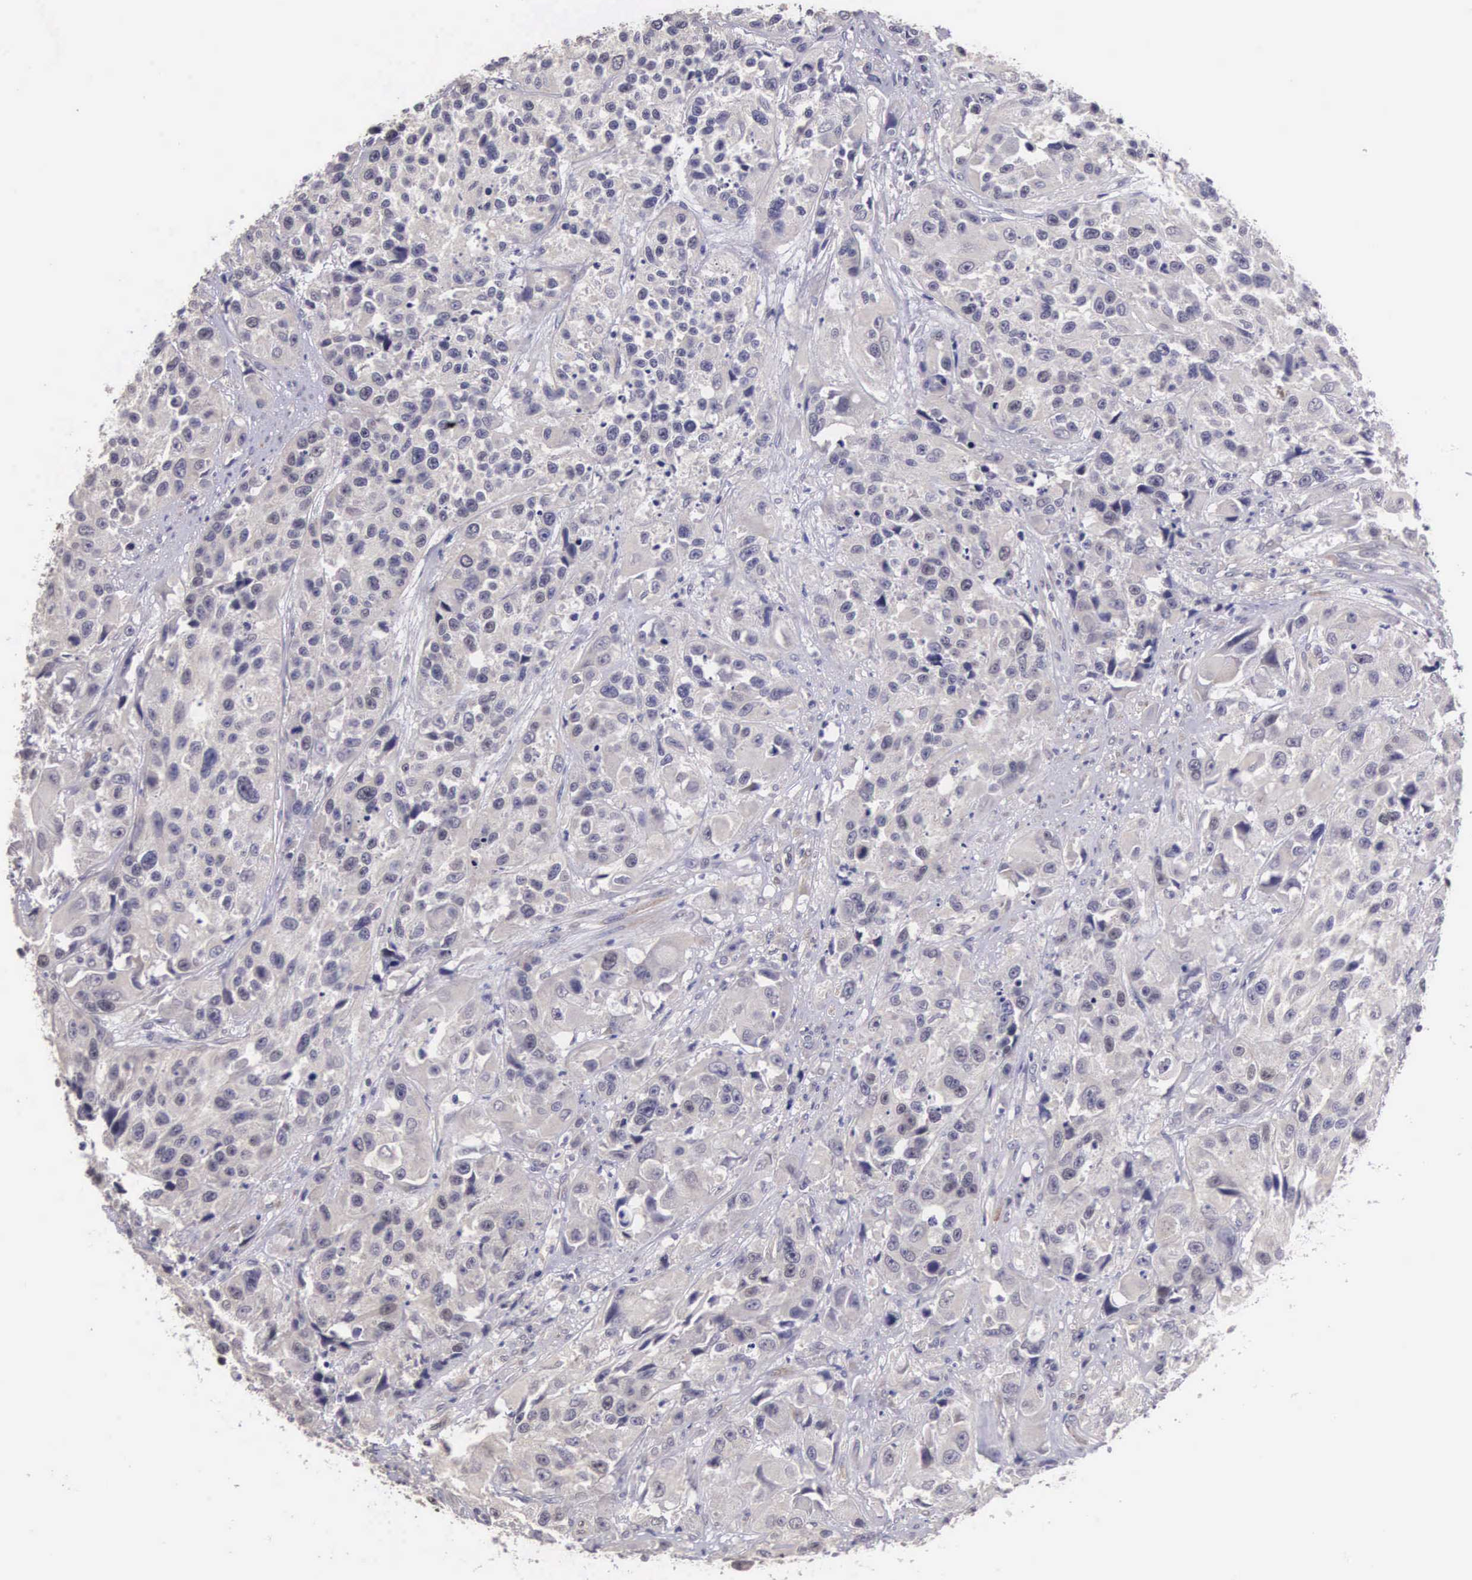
{"staining": {"intensity": "negative", "quantity": "none", "location": "none"}, "tissue": "urothelial cancer", "cell_type": "Tumor cells", "image_type": "cancer", "snomed": [{"axis": "morphology", "description": "Urothelial carcinoma, High grade"}, {"axis": "topography", "description": "Urinary bladder"}], "caption": "Urothelial cancer was stained to show a protein in brown. There is no significant staining in tumor cells.", "gene": "CDC45", "patient": {"sex": "female", "age": 81}}